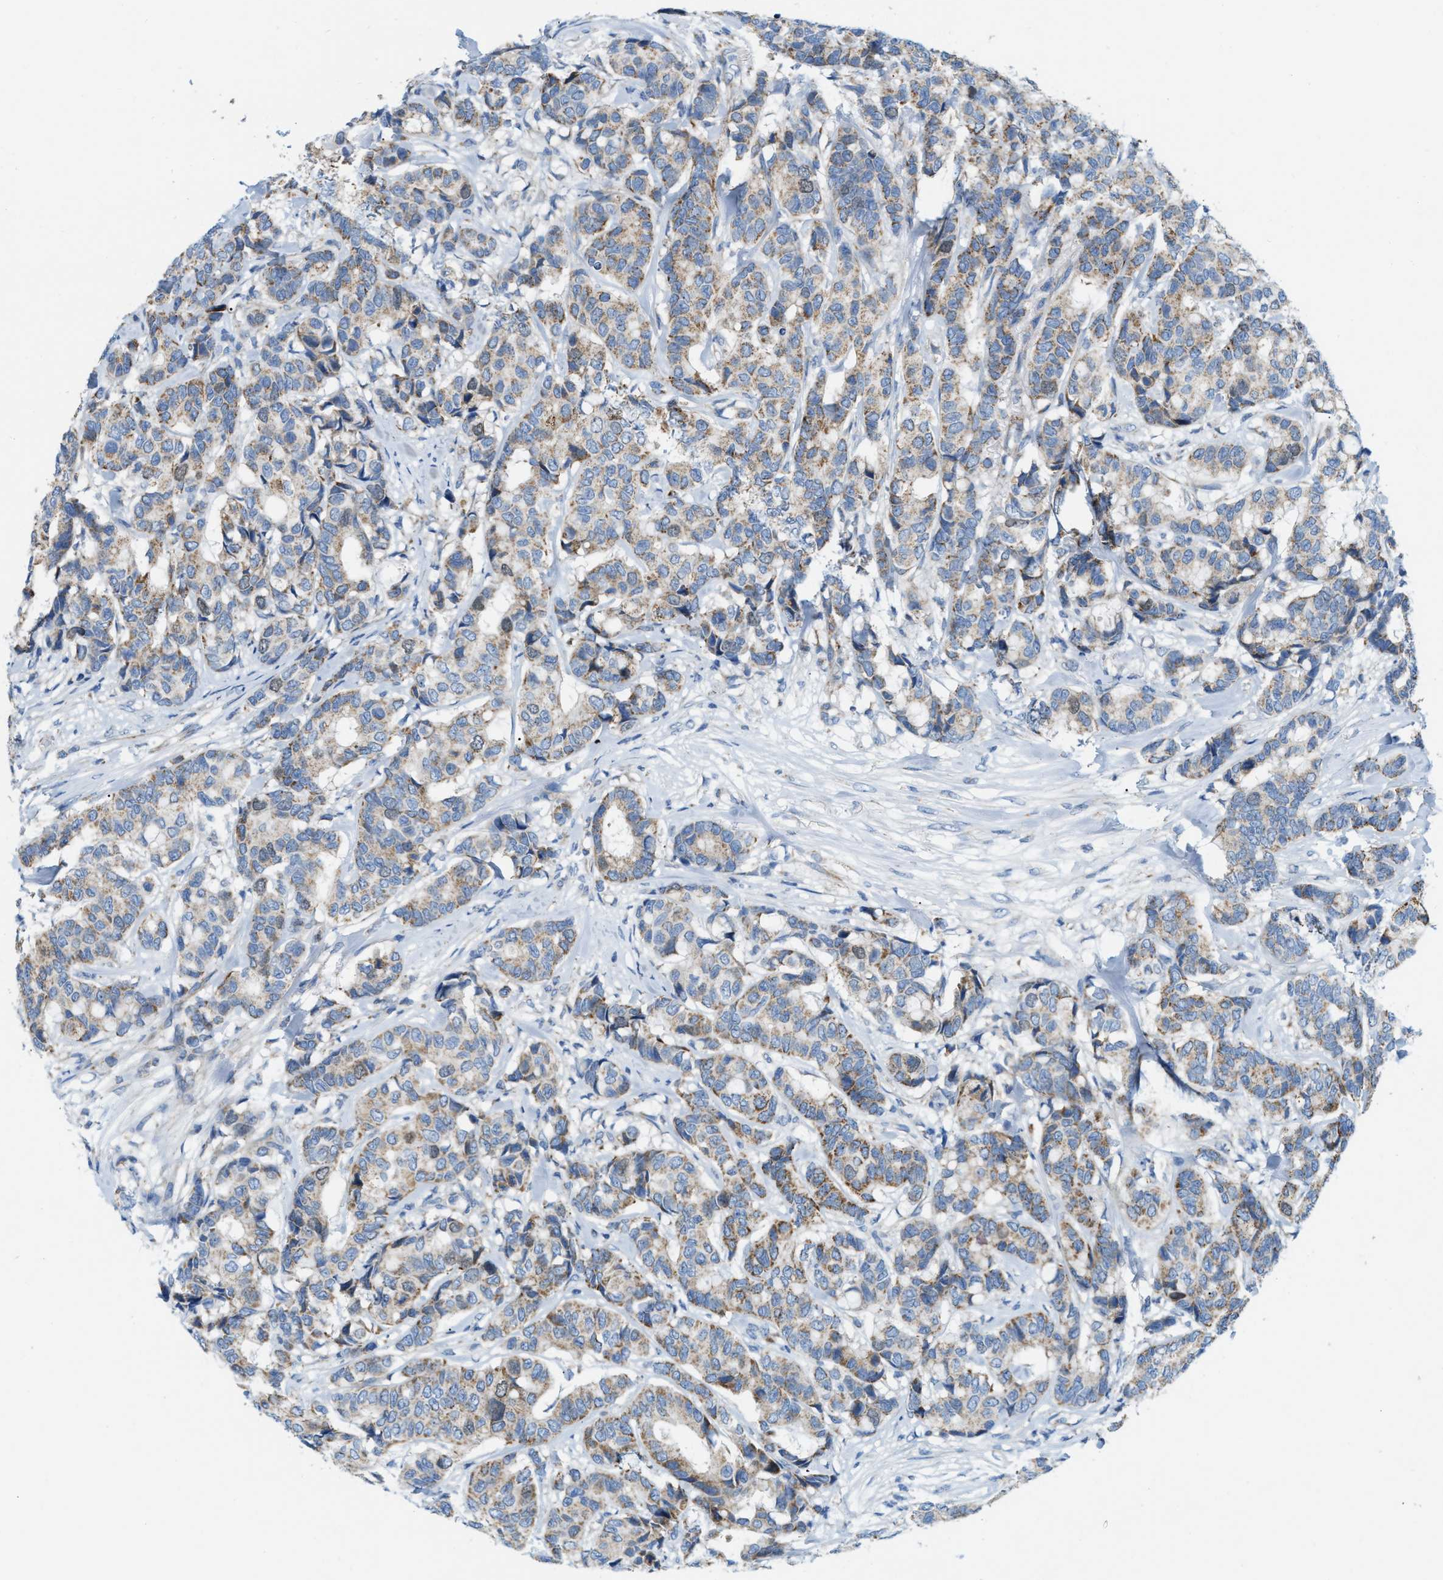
{"staining": {"intensity": "moderate", "quantity": ">75%", "location": "cytoplasmic/membranous"}, "tissue": "breast cancer", "cell_type": "Tumor cells", "image_type": "cancer", "snomed": [{"axis": "morphology", "description": "Duct carcinoma"}, {"axis": "topography", "description": "Breast"}], "caption": "This histopathology image exhibits immunohistochemistry (IHC) staining of invasive ductal carcinoma (breast), with medium moderate cytoplasmic/membranous expression in approximately >75% of tumor cells.", "gene": "JADE1", "patient": {"sex": "female", "age": 87}}